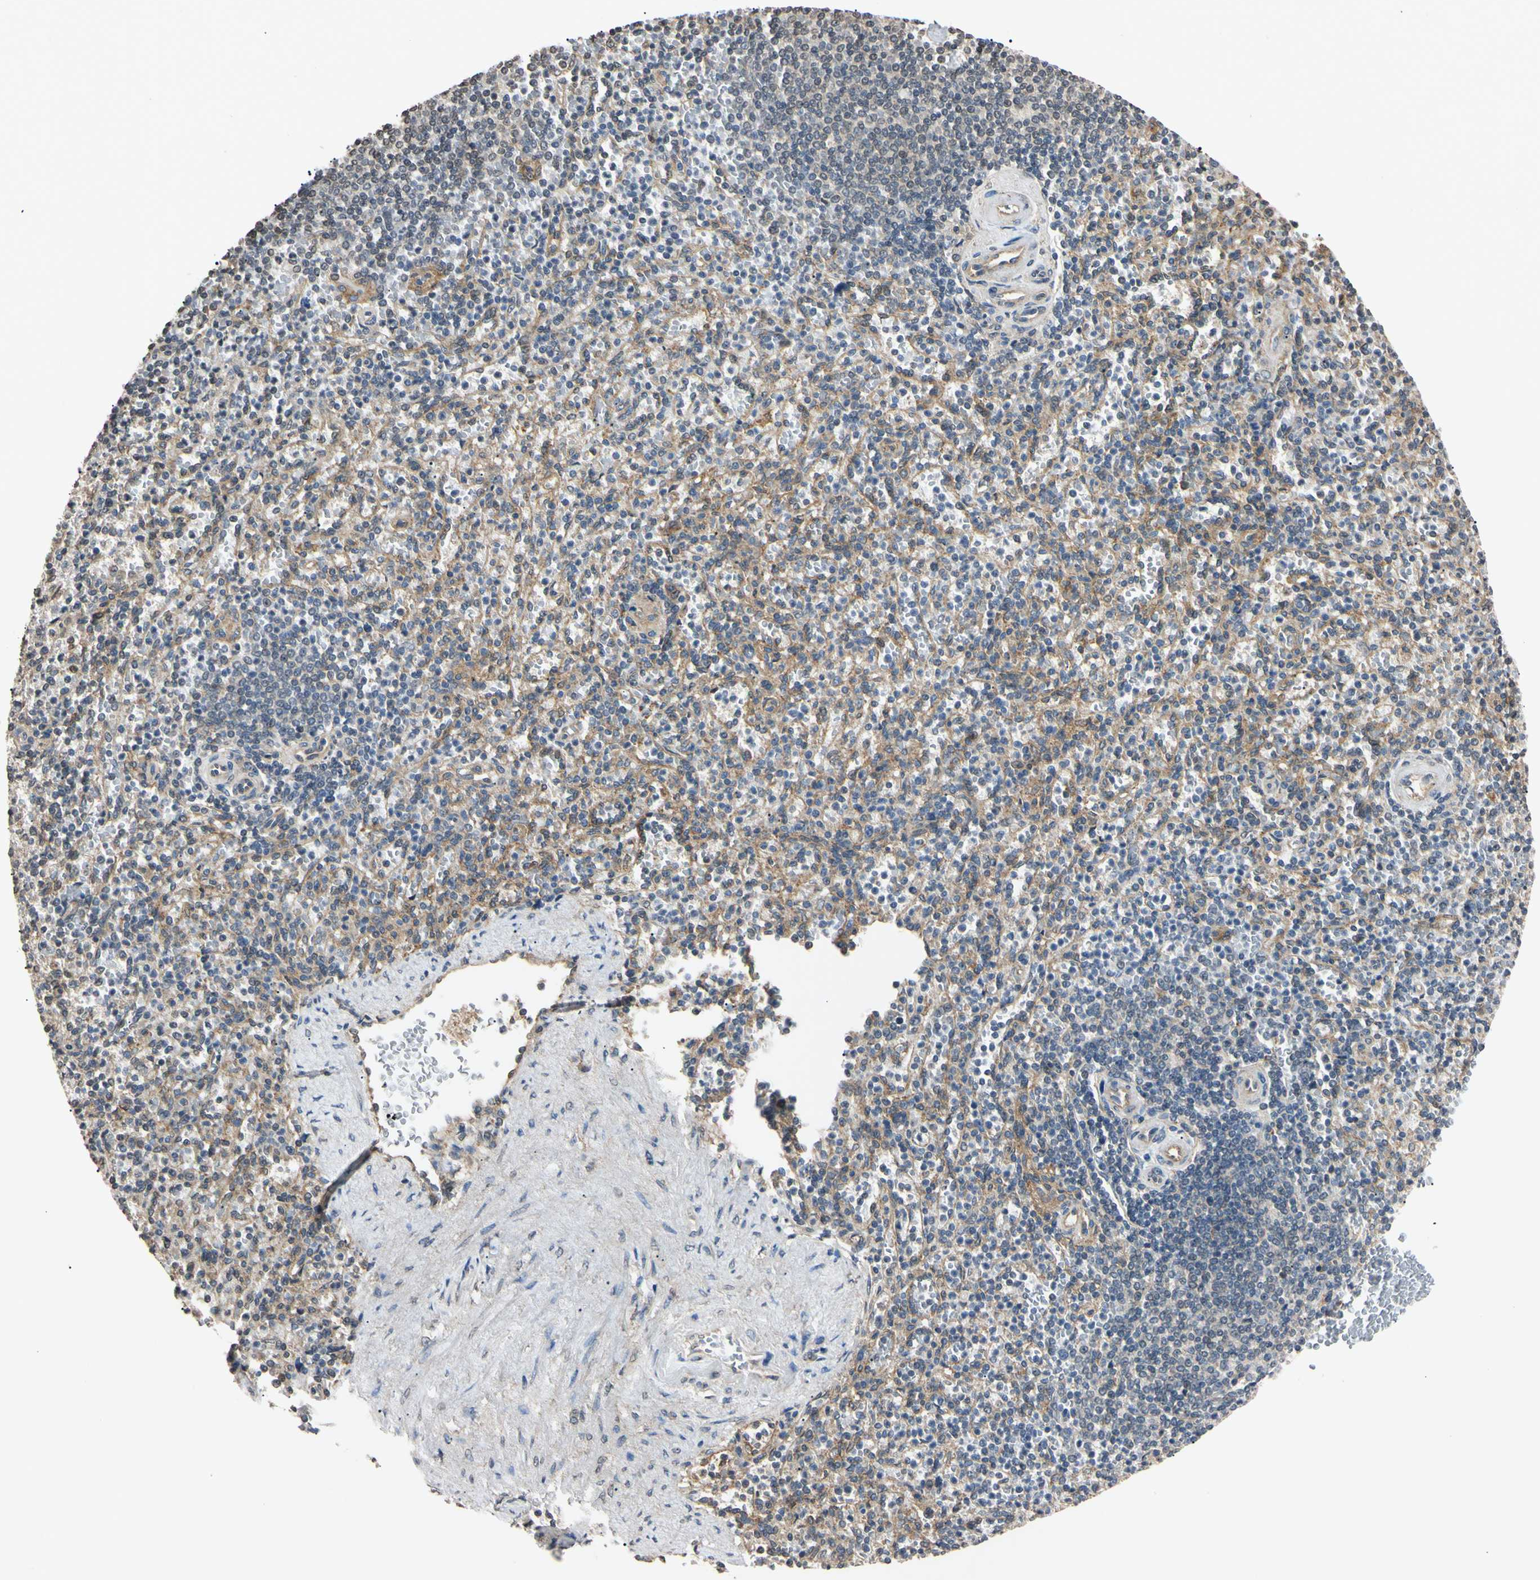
{"staining": {"intensity": "weak", "quantity": "<25%", "location": "cytoplasmic/membranous"}, "tissue": "spleen", "cell_type": "Cells in red pulp", "image_type": "normal", "snomed": [{"axis": "morphology", "description": "Normal tissue, NOS"}, {"axis": "topography", "description": "Spleen"}], "caption": "This is an IHC histopathology image of unremarkable spleen. There is no expression in cells in red pulp.", "gene": "EPN1", "patient": {"sex": "female", "age": 74}}